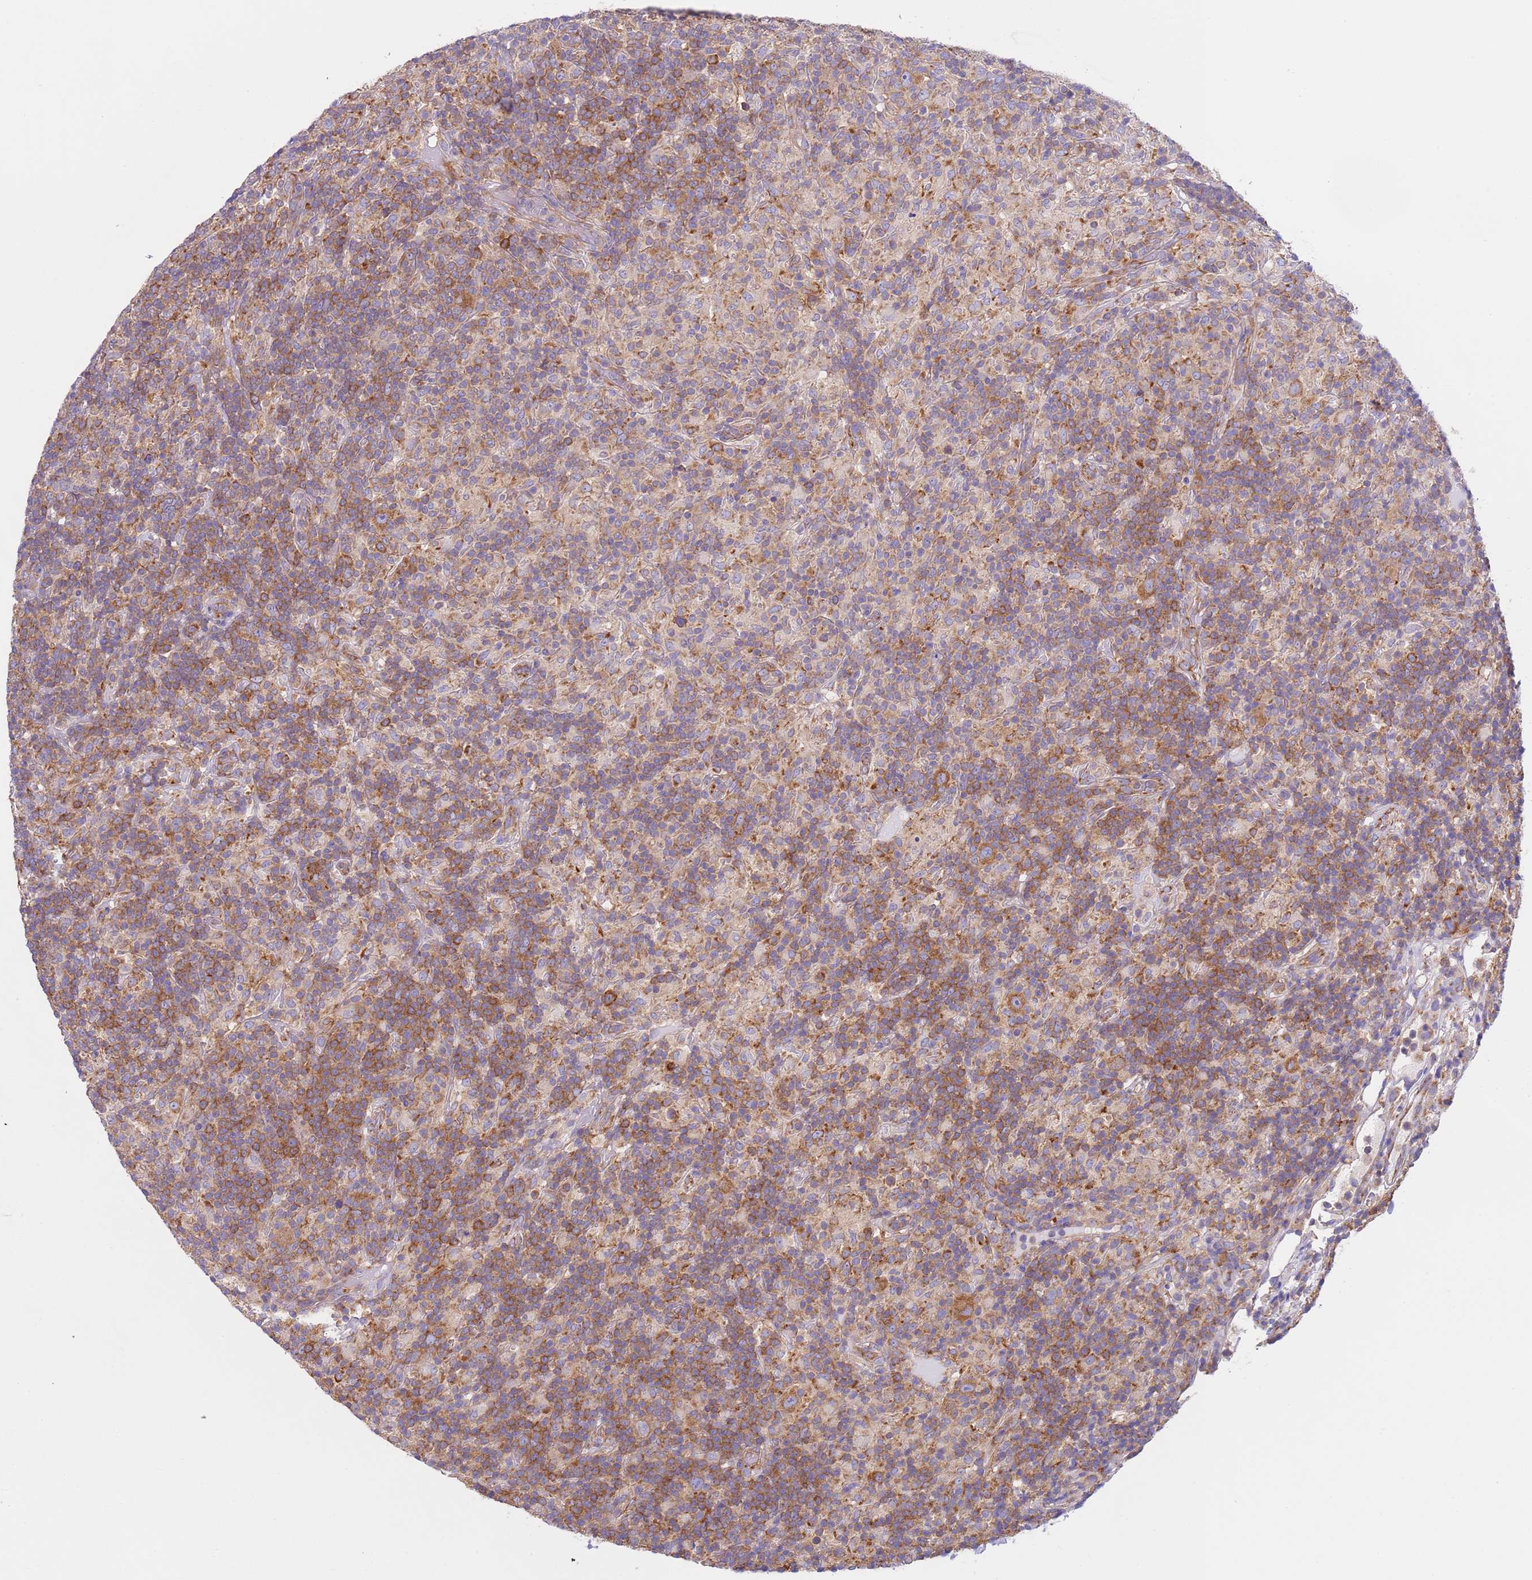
{"staining": {"intensity": "moderate", "quantity": ">75%", "location": "cytoplasmic/membranous"}, "tissue": "lymphoma", "cell_type": "Tumor cells", "image_type": "cancer", "snomed": [{"axis": "morphology", "description": "Hodgkin's disease, NOS"}, {"axis": "topography", "description": "Lymph node"}], "caption": "Tumor cells display medium levels of moderate cytoplasmic/membranous staining in approximately >75% of cells in human Hodgkin's disease.", "gene": "VARS1", "patient": {"sex": "male", "age": 70}}